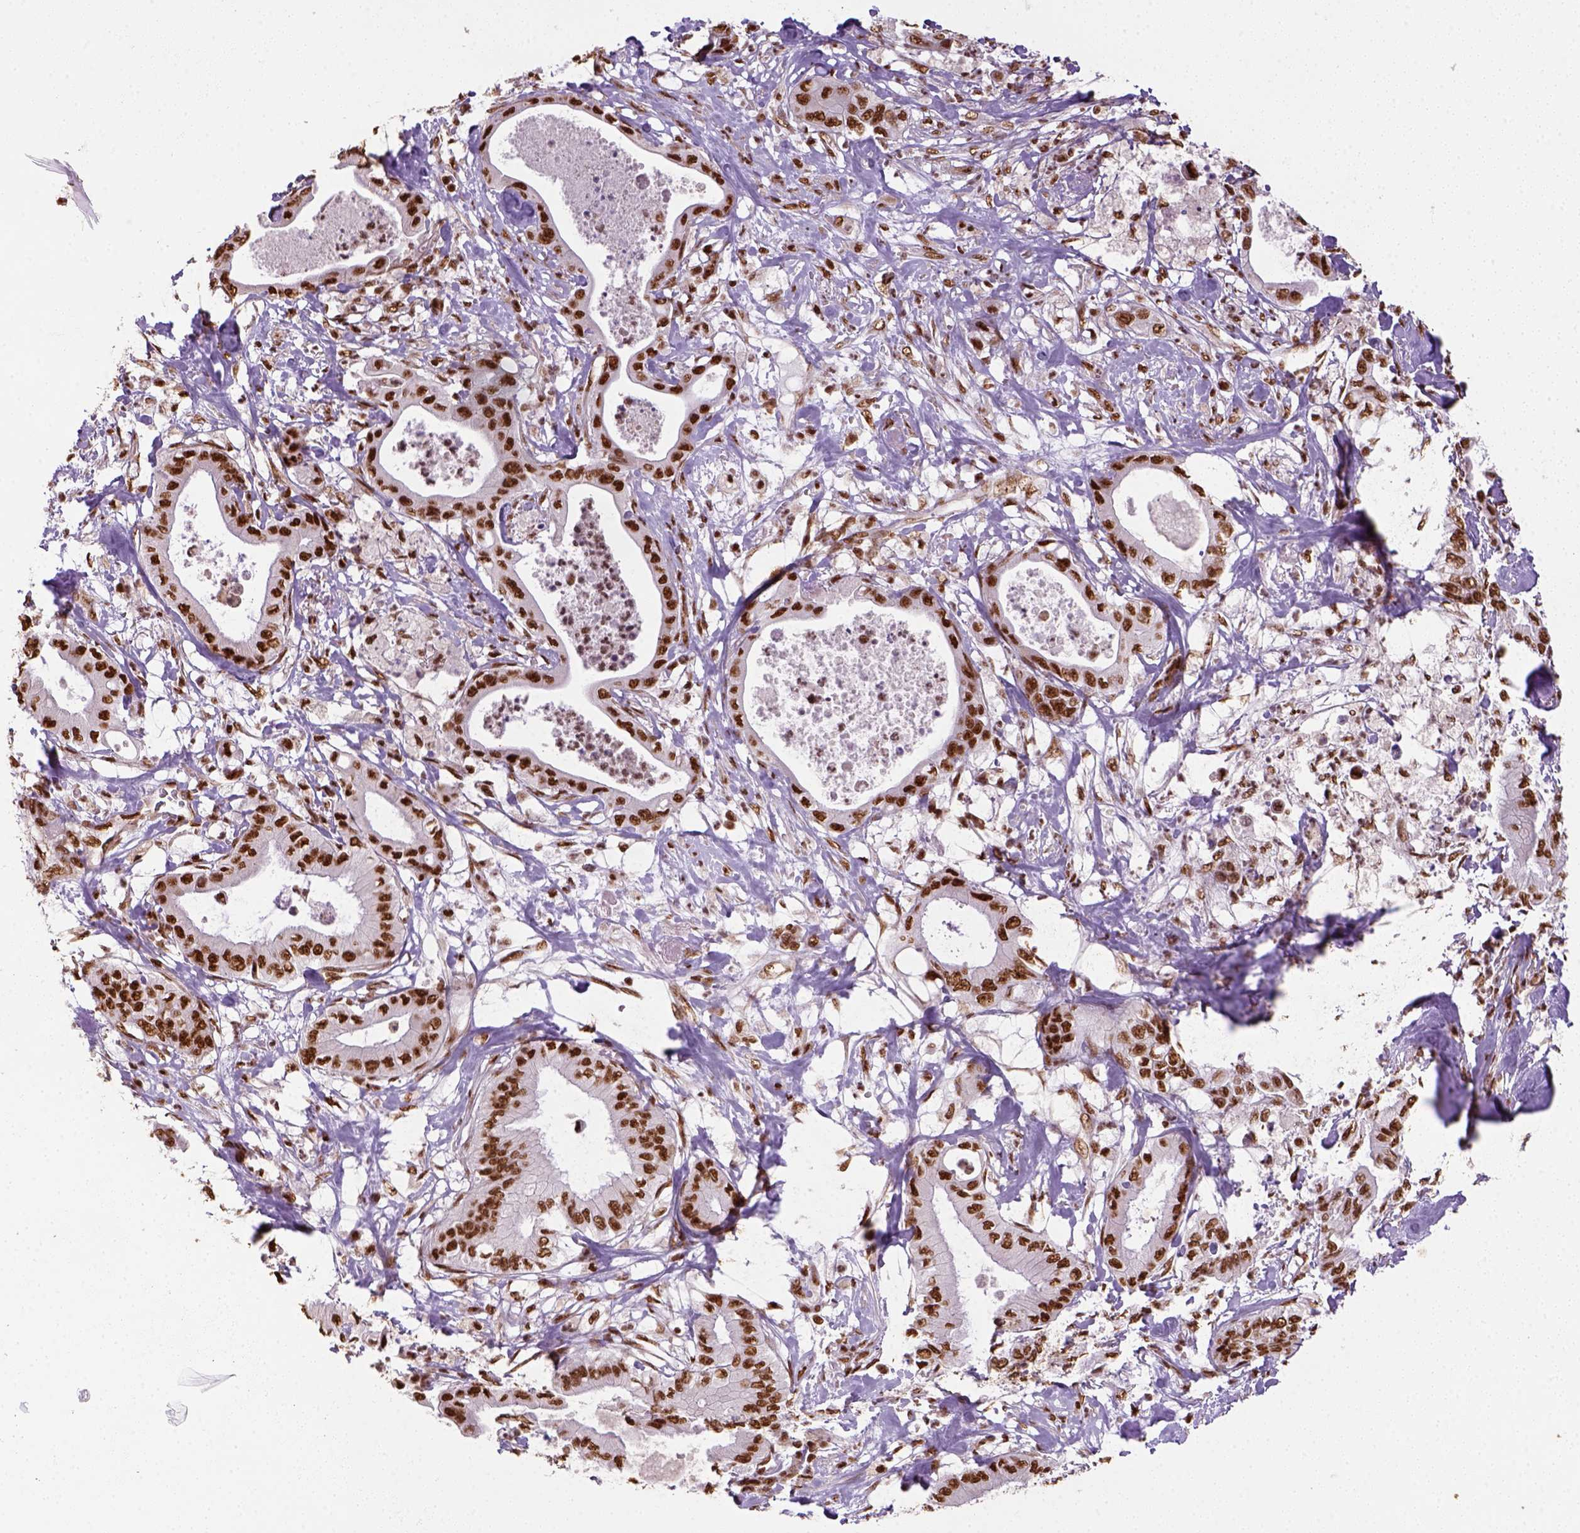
{"staining": {"intensity": "strong", "quantity": ">75%", "location": "nuclear"}, "tissue": "pancreatic cancer", "cell_type": "Tumor cells", "image_type": "cancer", "snomed": [{"axis": "morphology", "description": "Adenocarcinoma, NOS"}, {"axis": "topography", "description": "Pancreas"}], "caption": "Pancreatic adenocarcinoma stained with DAB (3,3'-diaminobenzidine) IHC displays high levels of strong nuclear expression in approximately >75% of tumor cells.", "gene": "CCAR1", "patient": {"sex": "male", "age": 71}}